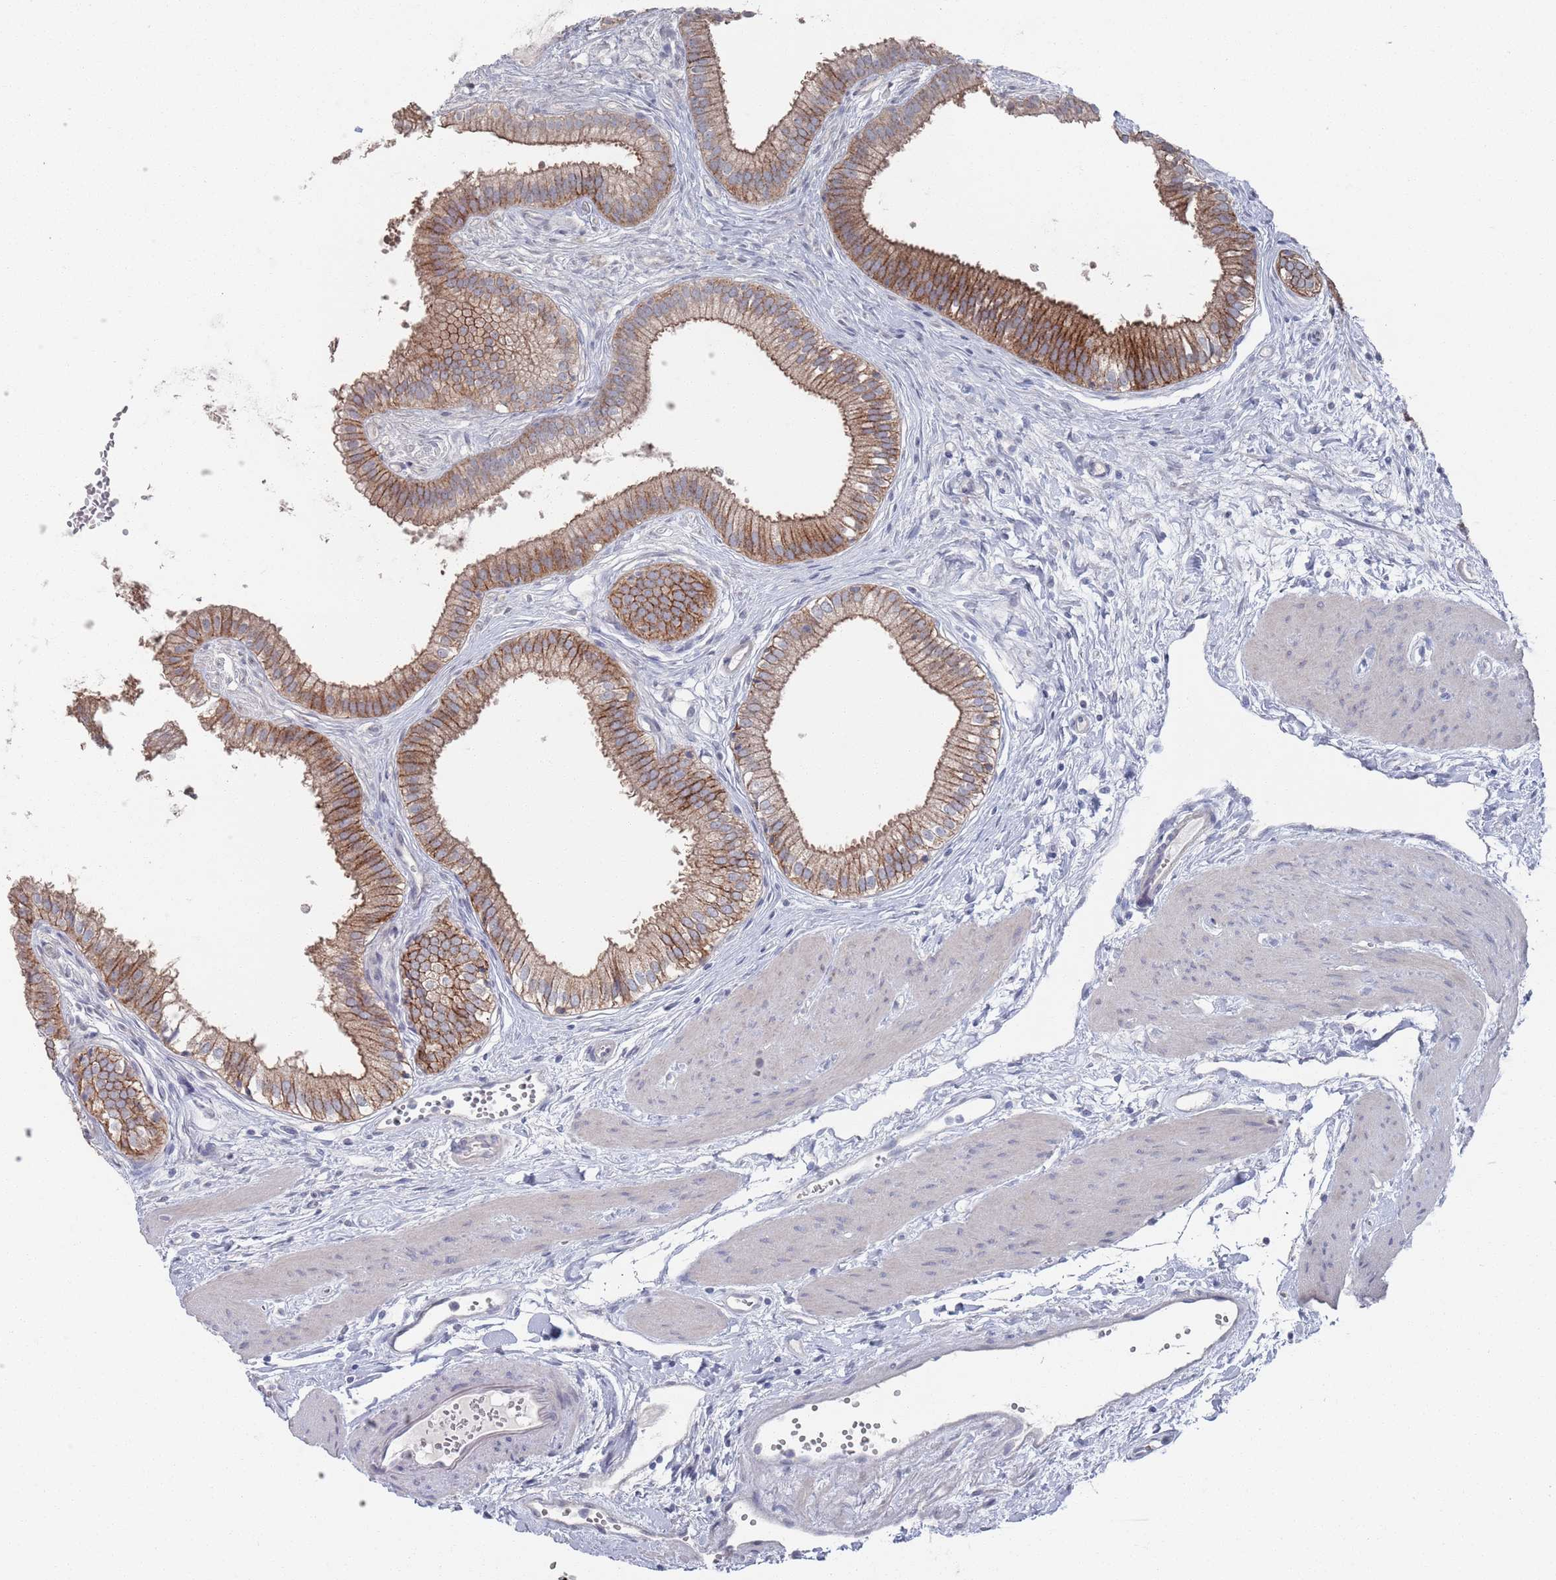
{"staining": {"intensity": "strong", "quantity": ">75%", "location": "cytoplasmic/membranous"}, "tissue": "gallbladder", "cell_type": "Glandular cells", "image_type": "normal", "snomed": [{"axis": "morphology", "description": "Normal tissue, NOS"}, {"axis": "topography", "description": "Gallbladder"}], "caption": "Protein expression analysis of unremarkable gallbladder shows strong cytoplasmic/membranous positivity in about >75% of glandular cells.", "gene": "PROM2", "patient": {"sex": "female", "age": 54}}